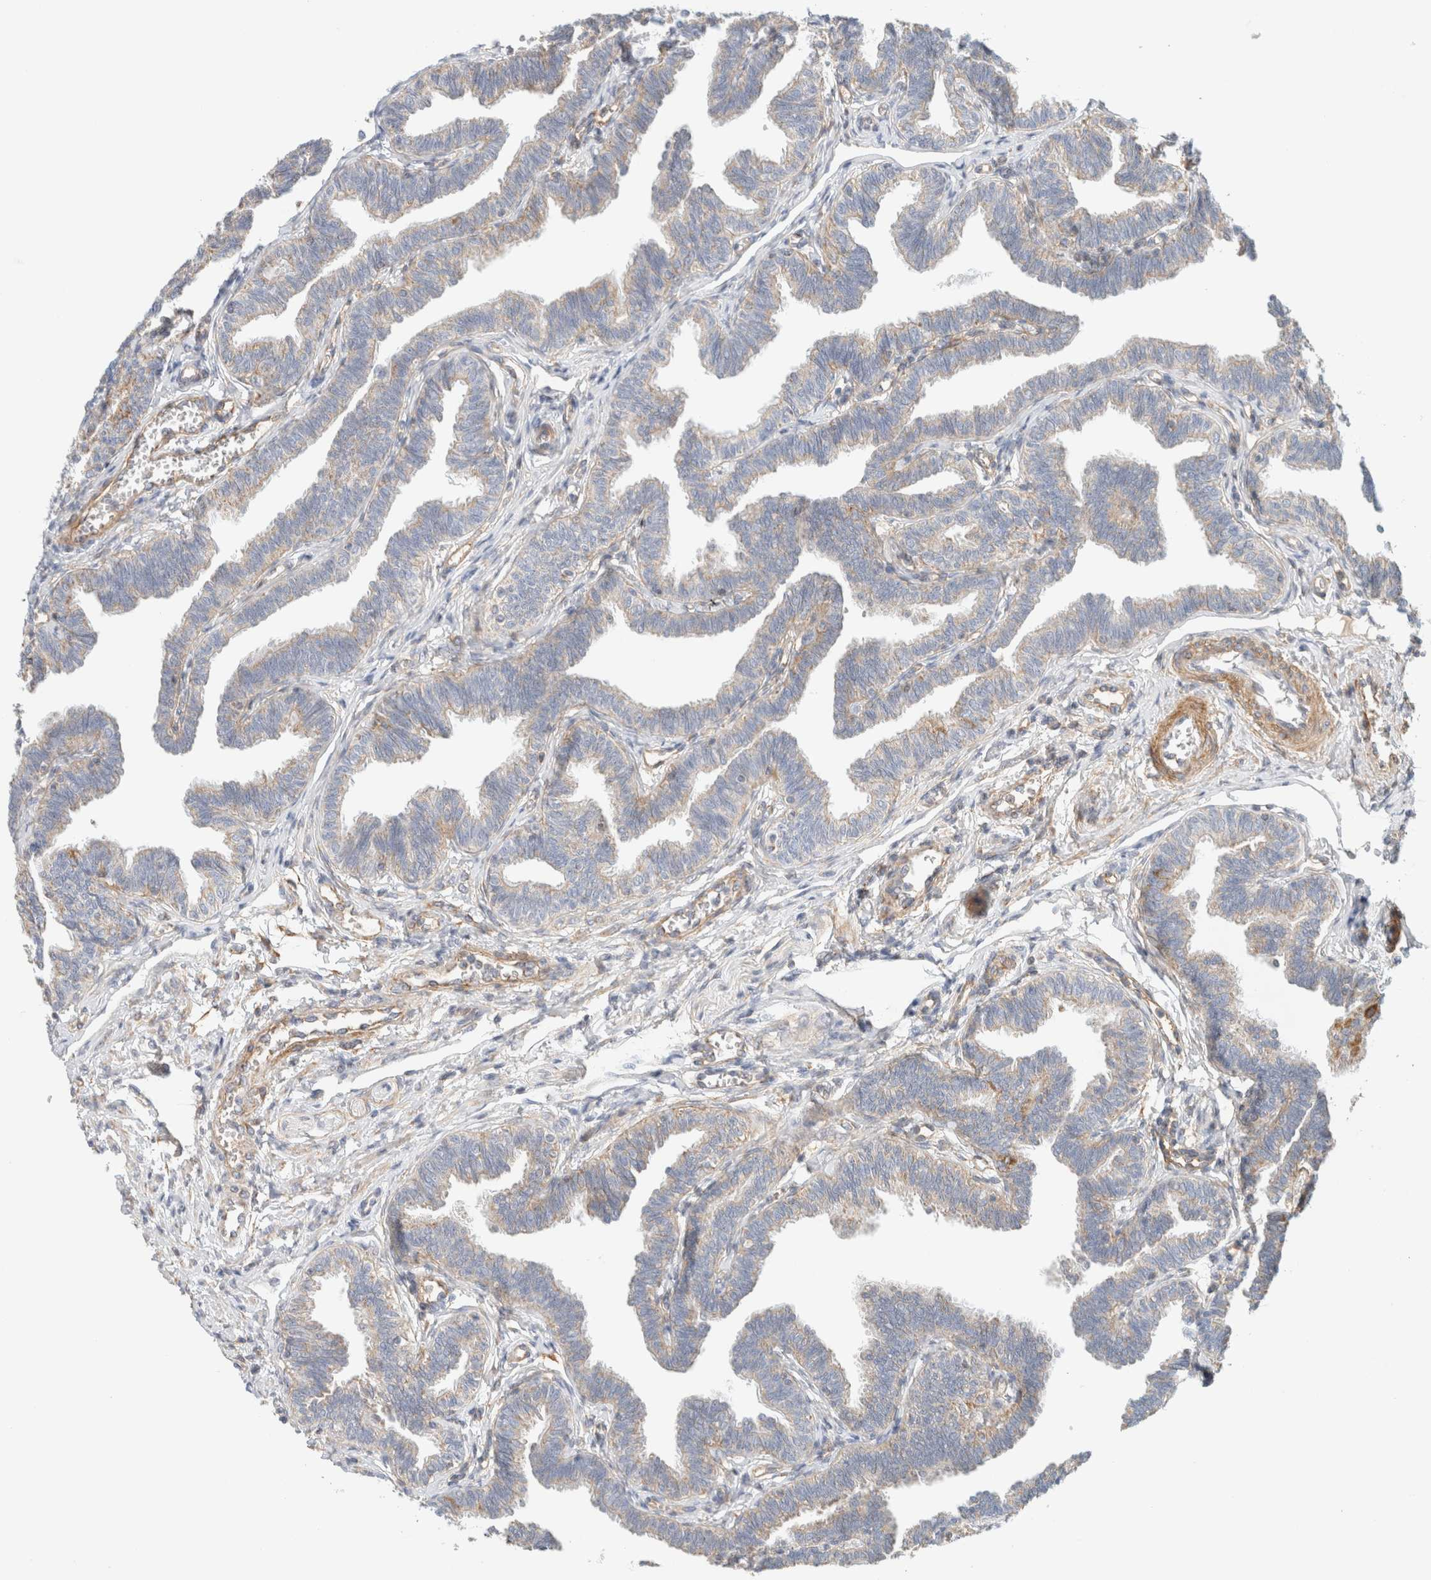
{"staining": {"intensity": "weak", "quantity": "25%-75%", "location": "cytoplasmic/membranous"}, "tissue": "fallopian tube", "cell_type": "Glandular cells", "image_type": "normal", "snomed": [{"axis": "morphology", "description": "Normal tissue, NOS"}, {"axis": "topography", "description": "Fallopian tube"}, {"axis": "topography", "description": "Ovary"}], "caption": "DAB (3,3'-diaminobenzidine) immunohistochemical staining of unremarkable human fallopian tube exhibits weak cytoplasmic/membranous protein staining in about 25%-75% of glandular cells.", "gene": "MRM3", "patient": {"sex": "female", "age": 23}}